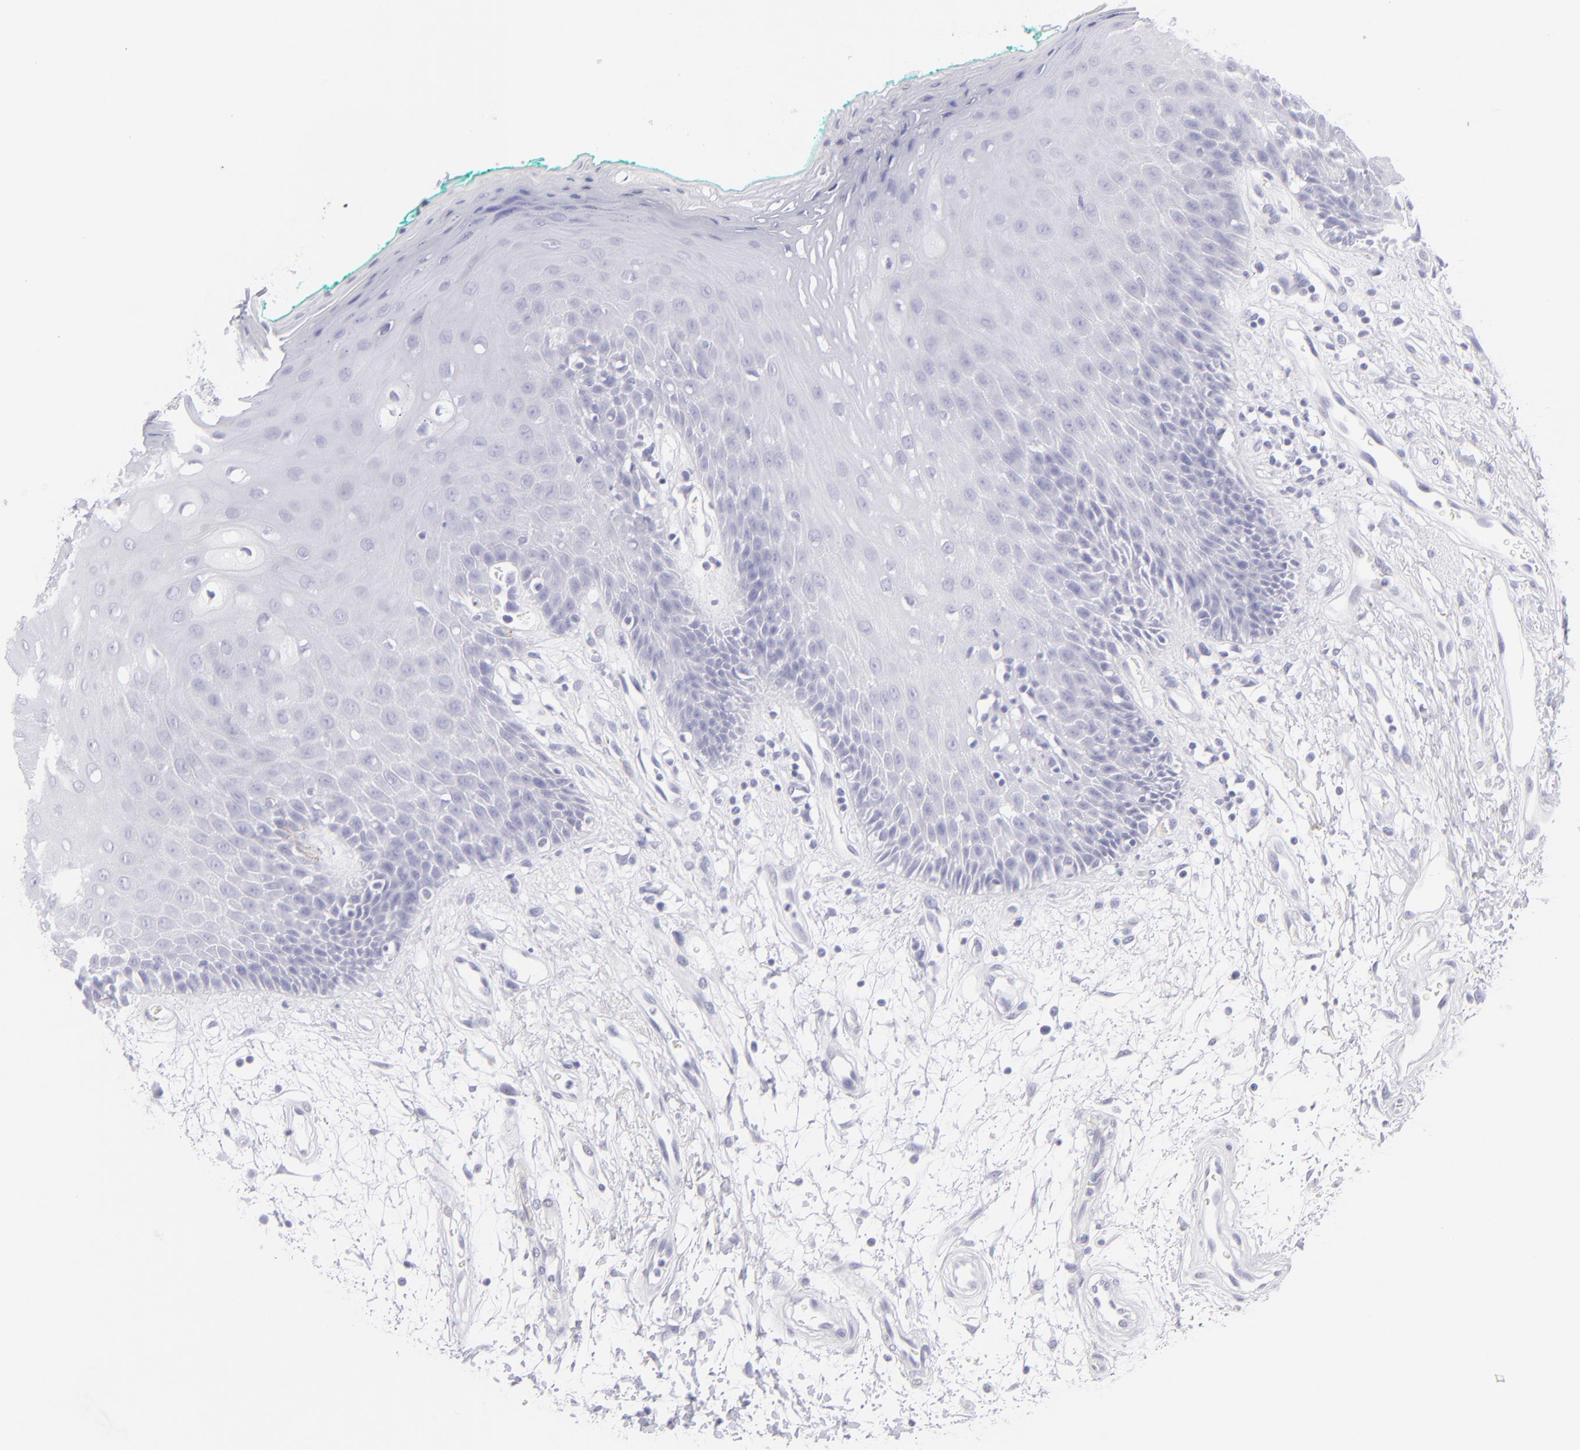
{"staining": {"intensity": "negative", "quantity": "none", "location": "none"}, "tissue": "oral mucosa", "cell_type": "Squamous epithelial cells", "image_type": "normal", "snomed": [{"axis": "morphology", "description": "Normal tissue, NOS"}, {"axis": "morphology", "description": "Squamous cell carcinoma, NOS"}, {"axis": "topography", "description": "Skeletal muscle"}, {"axis": "topography", "description": "Oral tissue"}, {"axis": "topography", "description": "Head-Neck"}], "caption": "Squamous epithelial cells show no significant positivity in benign oral mucosa. (Immunohistochemistry, brightfield microscopy, high magnification).", "gene": "FCER2", "patient": {"sex": "female", "age": 84}}